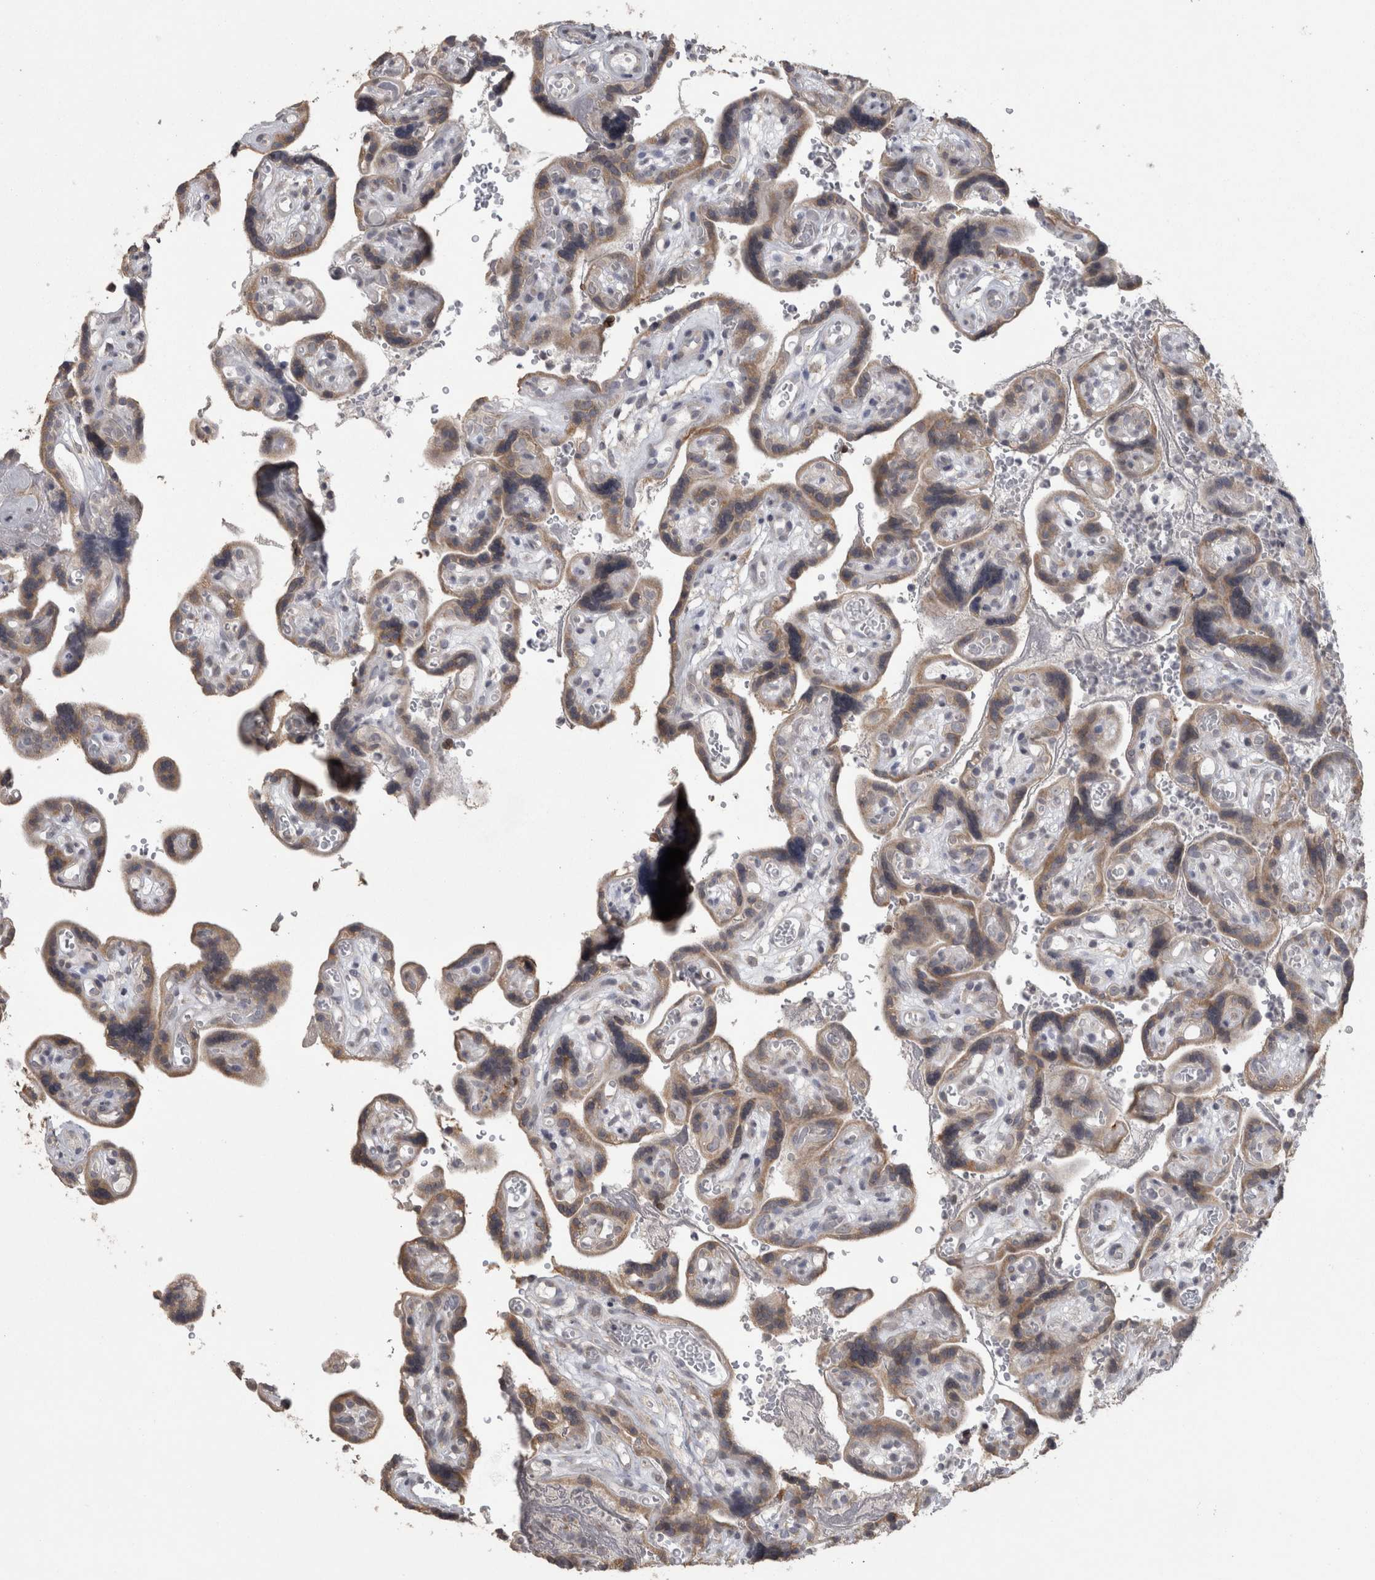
{"staining": {"intensity": "weak", "quantity": ">75%", "location": "cytoplasmic/membranous"}, "tissue": "placenta", "cell_type": "Decidual cells", "image_type": "normal", "snomed": [{"axis": "morphology", "description": "Normal tissue, NOS"}, {"axis": "topography", "description": "Placenta"}], "caption": "Placenta stained with DAB (3,3'-diaminobenzidine) immunohistochemistry exhibits low levels of weak cytoplasmic/membranous expression in about >75% of decidual cells.", "gene": "RAB29", "patient": {"sex": "female", "age": 30}}